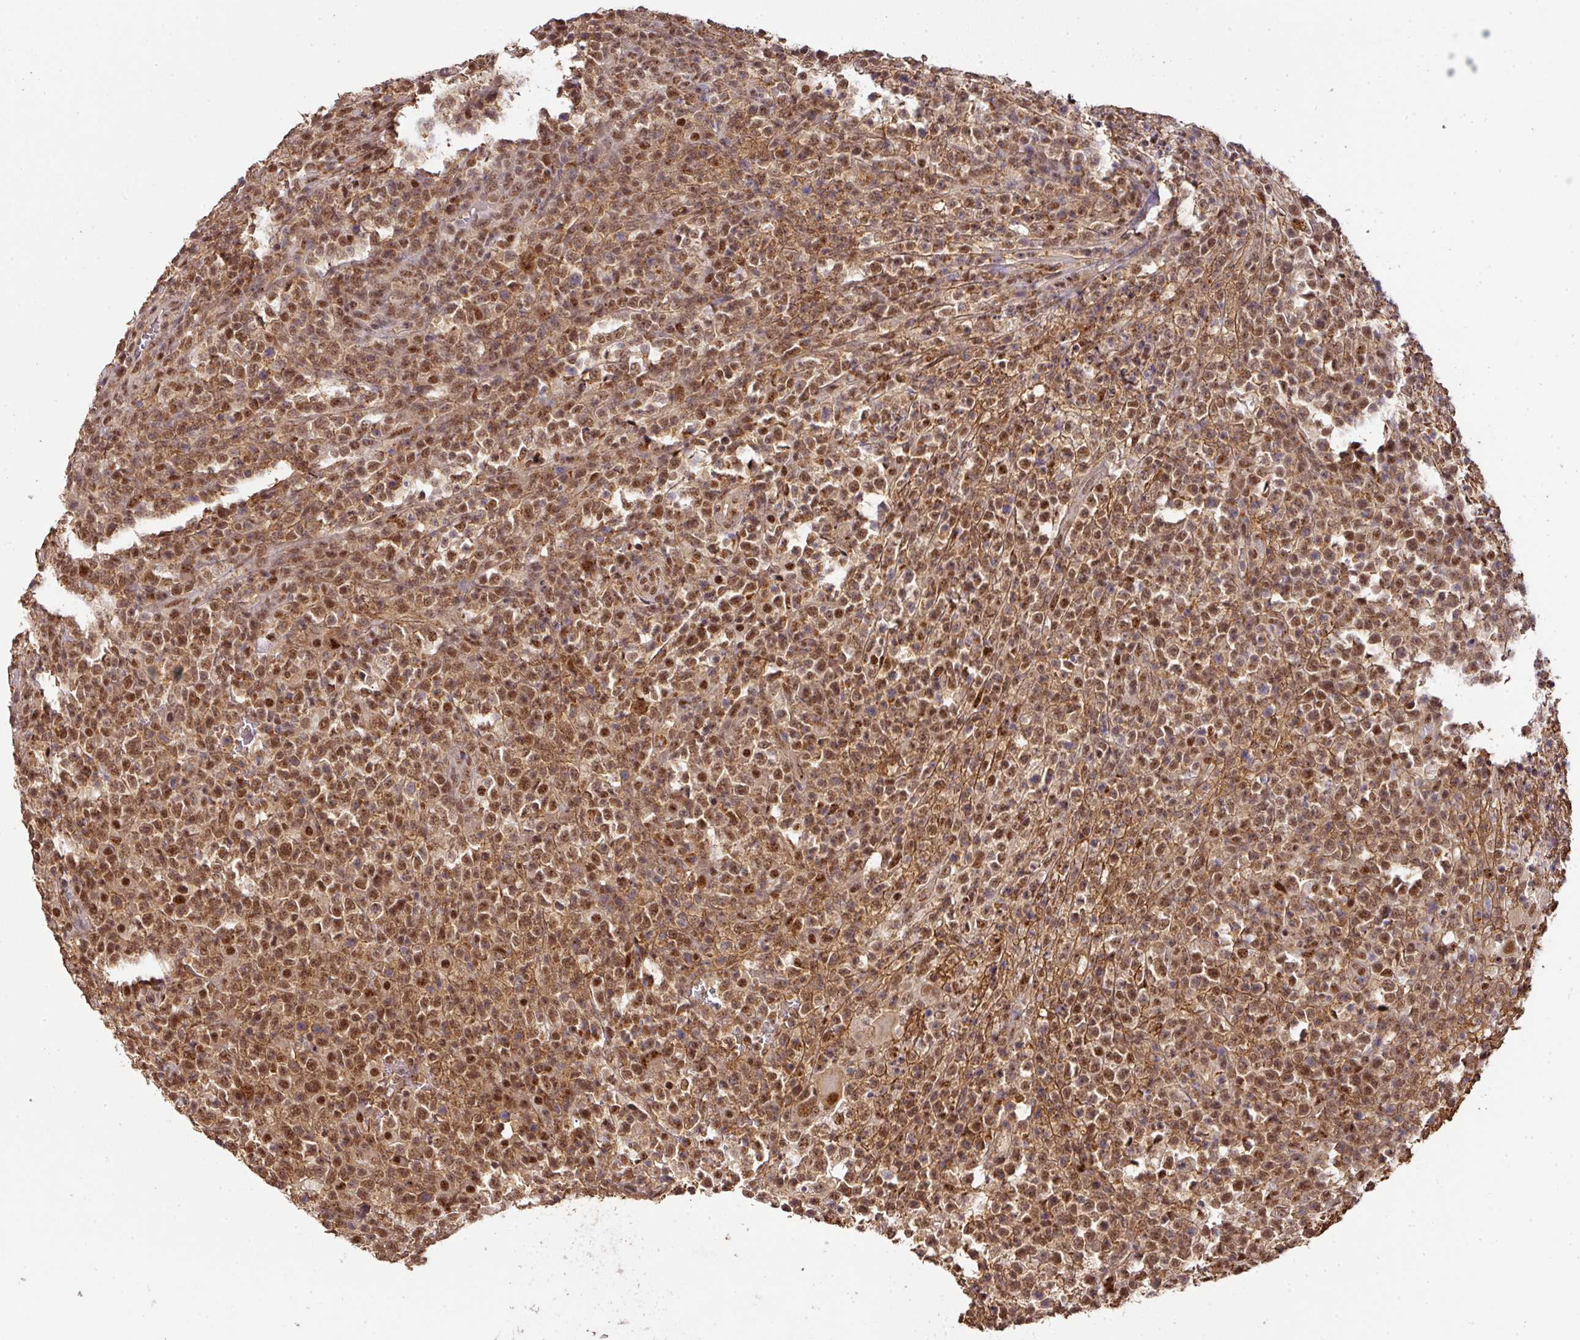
{"staining": {"intensity": "moderate", "quantity": ">75%", "location": "cytoplasmic/membranous,nuclear"}, "tissue": "lymphoma", "cell_type": "Tumor cells", "image_type": "cancer", "snomed": [{"axis": "morphology", "description": "Malignant lymphoma, non-Hodgkin's type, High grade"}, {"axis": "topography", "description": "Colon"}], "caption": "Immunohistochemistry (IHC) histopathology image of neoplastic tissue: high-grade malignant lymphoma, non-Hodgkin's type stained using immunohistochemistry (IHC) shows medium levels of moderate protein expression localized specifically in the cytoplasmic/membranous and nuclear of tumor cells, appearing as a cytoplasmic/membranous and nuclear brown color.", "gene": "RANBP9", "patient": {"sex": "female", "age": 53}}